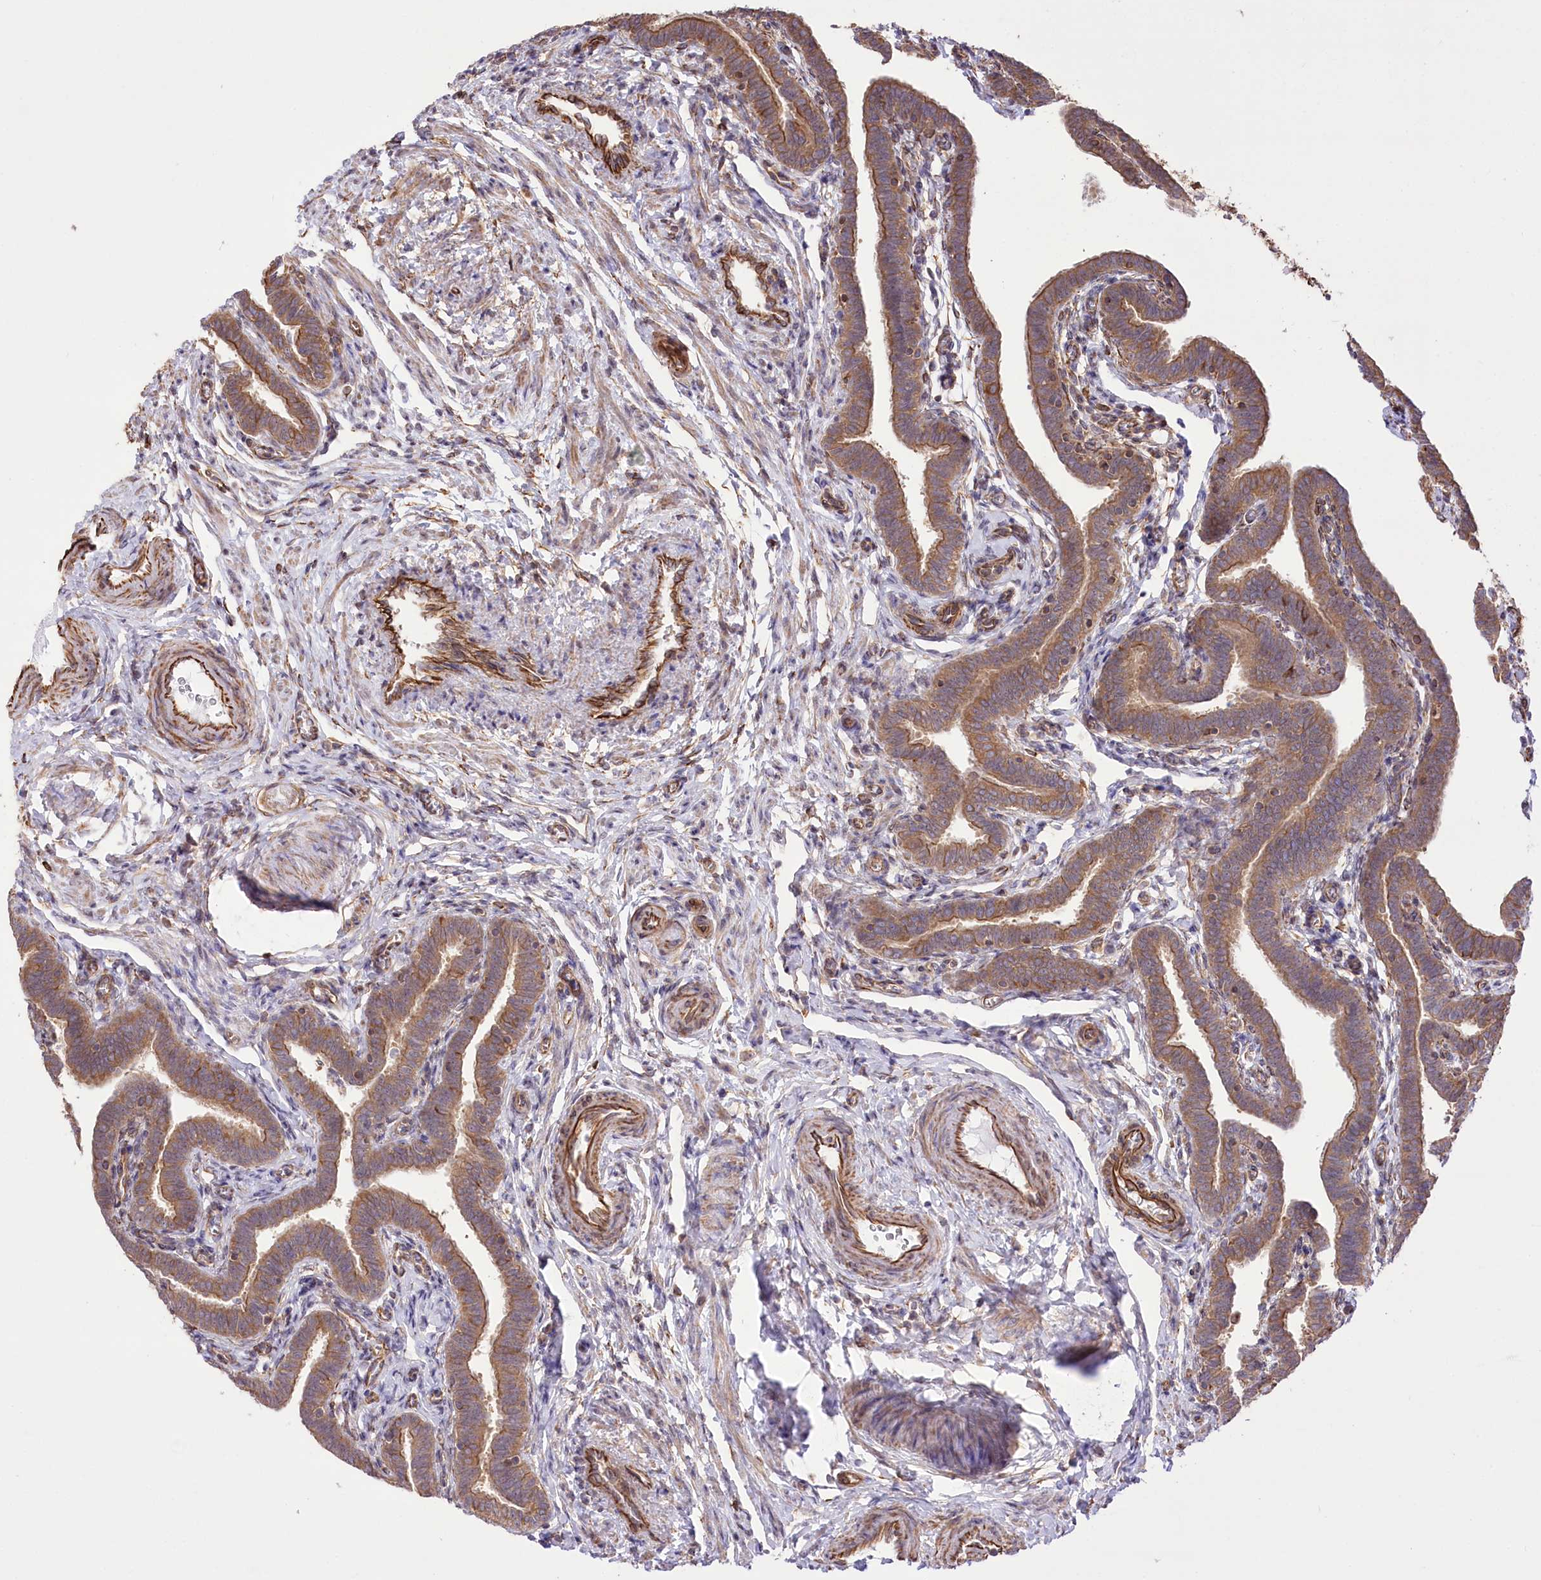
{"staining": {"intensity": "moderate", "quantity": ">75%", "location": "cytoplasmic/membranous"}, "tissue": "fallopian tube", "cell_type": "Glandular cells", "image_type": "normal", "snomed": [{"axis": "morphology", "description": "Normal tissue, NOS"}, {"axis": "topography", "description": "Fallopian tube"}], "caption": "Immunohistochemistry (IHC) photomicrograph of benign fallopian tube: fallopian tube stained using immunohistochemistry (IHC) reveals medium levels of moderate protein expression localized specifically in the cytoplasmic/membranous of glandular cells, appearing as a cytoplasmic/membranous brown color.", "gene": "TTC1", "patient": {"sex": "female", "age": 36}}